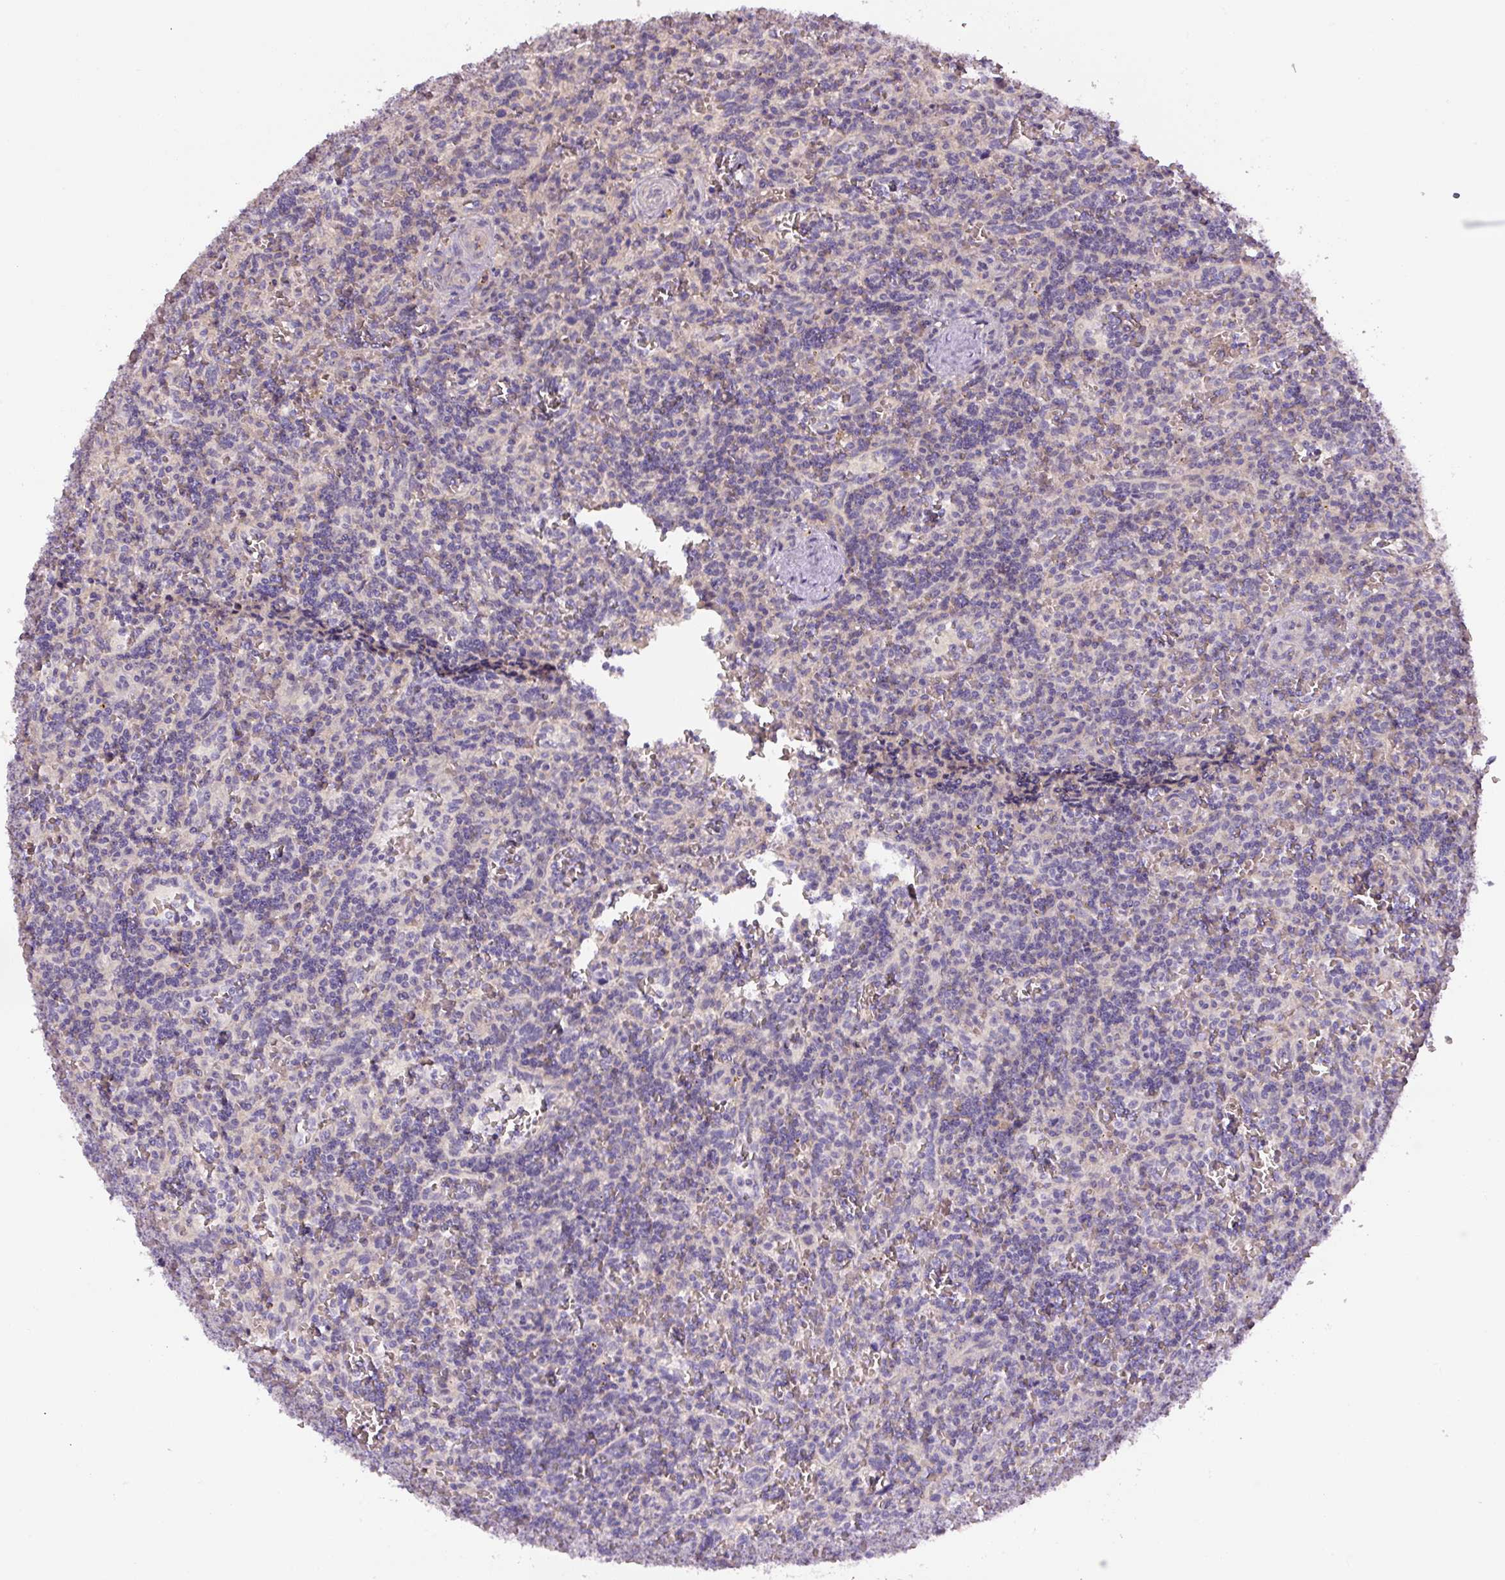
{"staining": {"intensity": "negative", "quantity": "none", "location": "none"}, "tissue": "lymphoma", "cell_type": "Tumor cells", "image_type": "cancer", "snomed": [{"axis": "morphology", "description": "Malignant lymphoma, non-Hodgkin's type, Low grade"}, {"axis": "topography", "description": "Spleen"}], "caption": "Tumor cells are negative for brown protein staining in lymphoma.", "gene": "TMEM151B", "patient": {"sex": "male", "age": 73}}